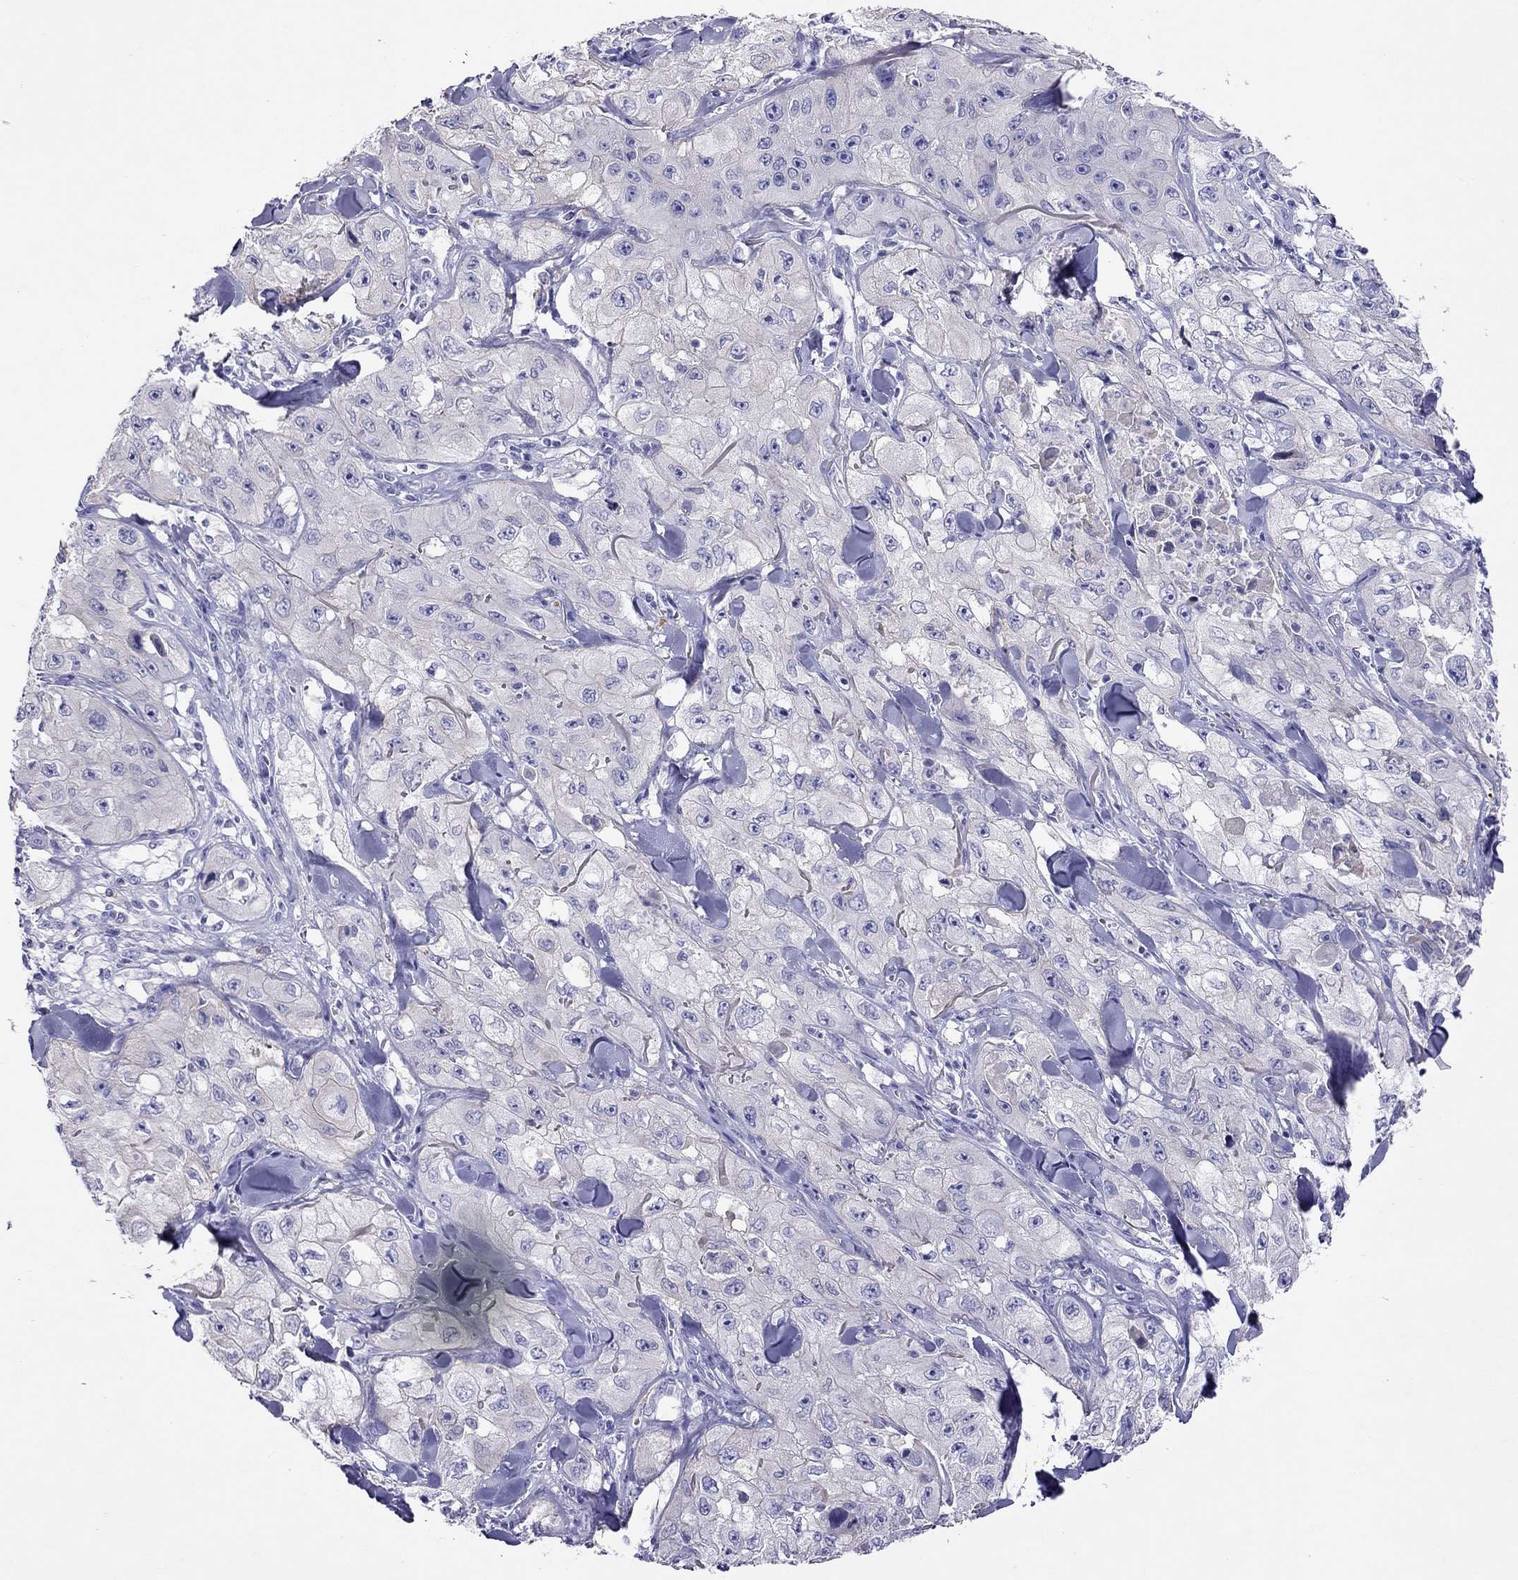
{"staining": {"intensity": "negative", "quantity": "none", "location": "none"}, "tissue": "skin cancer", "cell_type": "Tumor cells", "image_type": "cancer", "snomed": [{"axis": "morphology", "description": "Squamous cell carcinoma, NOS"}, {"axis": "topography", "description": "Skin"}, {"axis": "topography", "description": "Subcutis"}], "caption": "This is an immunohistochemistry micrograph of skin cancer. There is no staining in tumor cells.", "gene": "CAPNS2", "patient": {"sex": "male", "age": 73}}